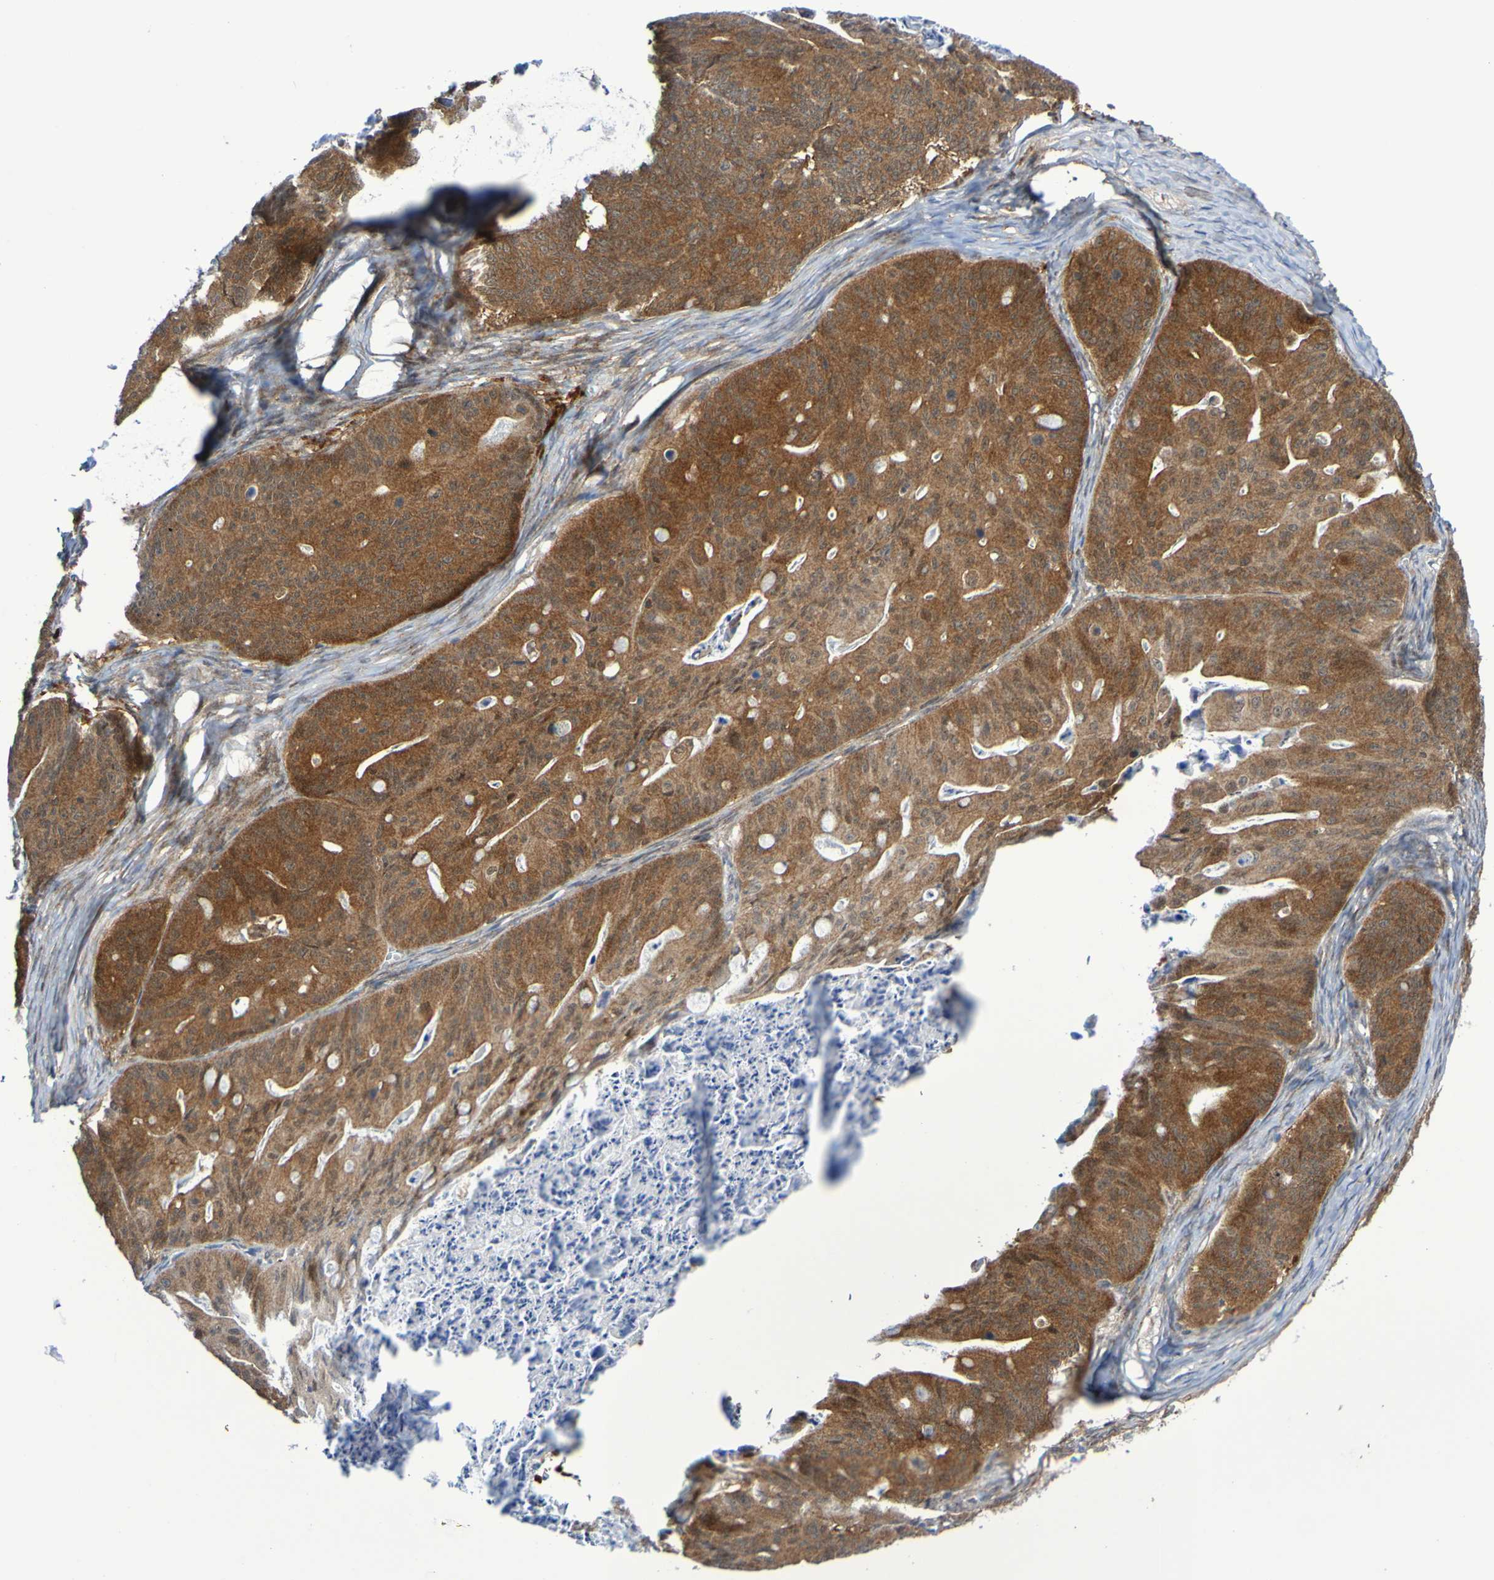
{"staining": {"intensity": "strong", "quantity": ">75%", "location": "cytoplasmic/membranous"}, "tissue": "ovarian cancer", "cell_type": "Tumor cells", "image_type": "cancer", "snomed": [{"axis": "morphology", "description": "Cystadenocarcinoma, mucinous, NOS"}, {"axis": "topography", "description": "Ovary"}], "caption": "There is high levels of strong cytoplasmic/membranous expression in tumor cells of ovarian mucinous cystadenocarcinoma, as demonstrated by immunohistochemical staining (brown color).", "gene": "ATIC", "patient": {"sex": "female", "age": 37}}